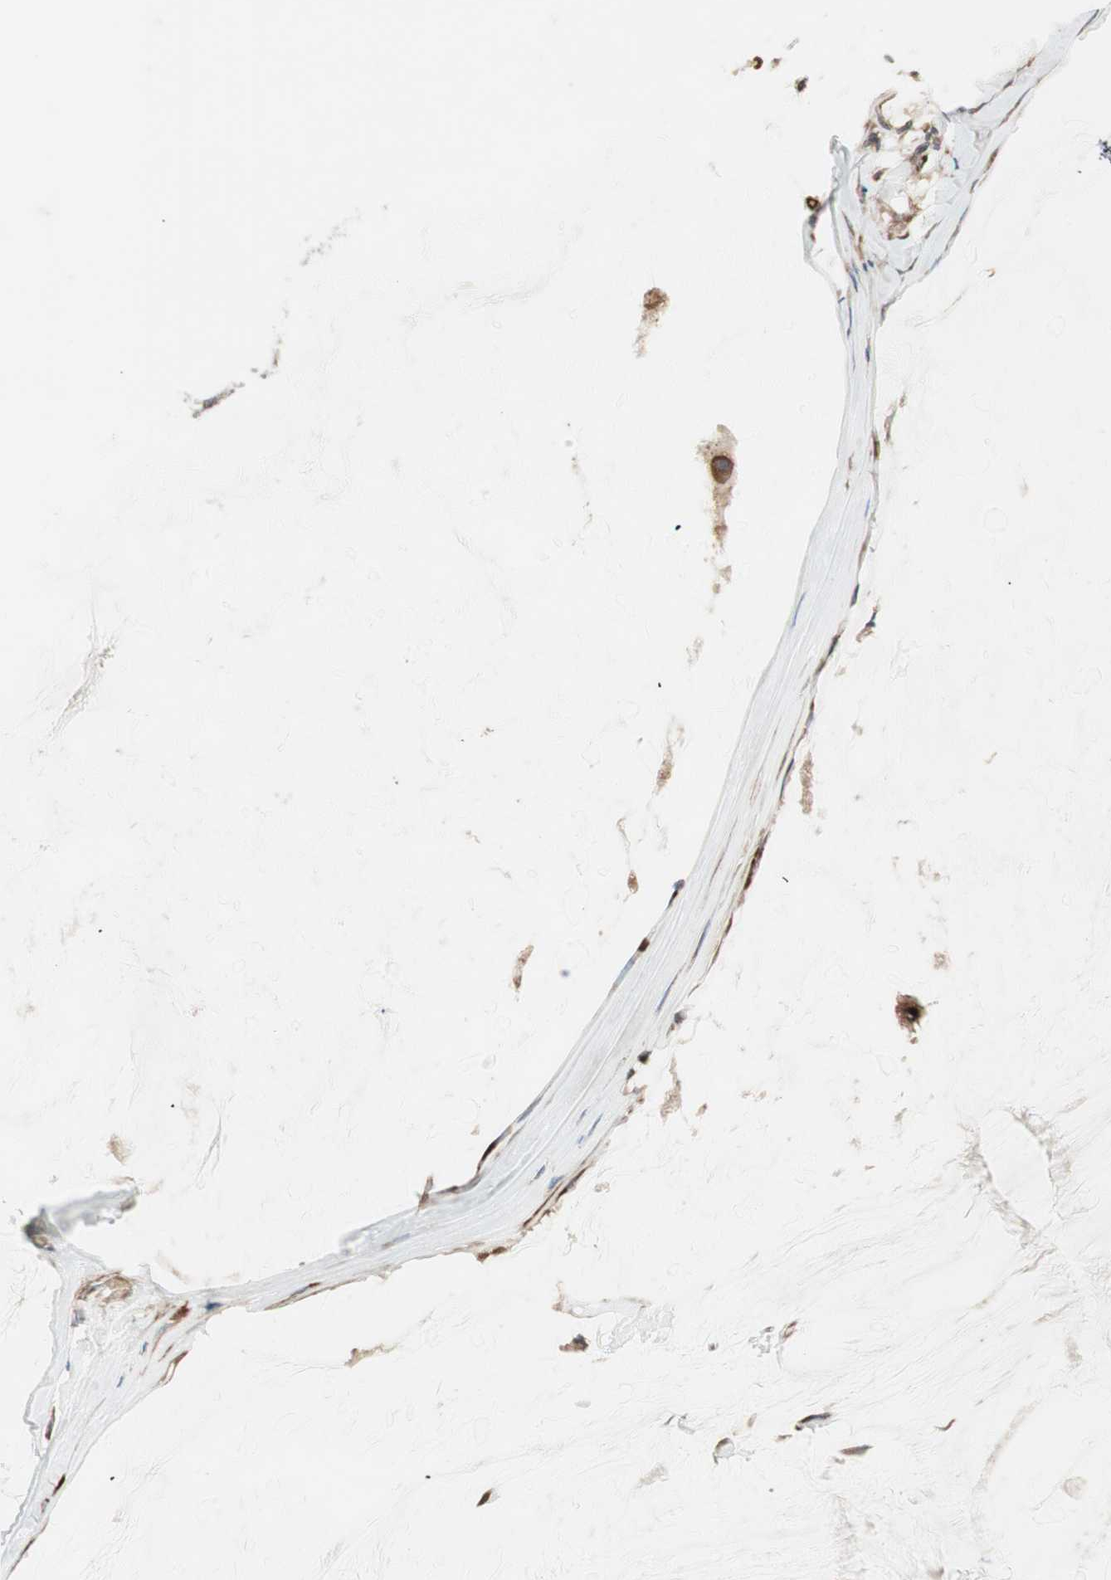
{"staining": {"intensity": "strong", "quantity": ">75%", "location": "cytoplasmic/membranous"}, "tissue": "ovarian cancer", "cell_type": "Tumor cells", "image_type": "cancer", "snomed": [{"axis": "morphology", "description": "Cystadenocarcinoma, mucinous, NOS"}, {"axis": "topography", "description": "Ovary"}], "caption": "Protein analysis of ovarian cancer (mucinous cystadenocarcinoma) tissue displays strong cytoplasmic/membranous expression in about >75% of tumor cells. The staining is performed using DAB (3,3'-diaminobenzidine) brown chromogen to label protein expression. The nuclei are counter-stained blue using hematoxylin.", "gene": "PPP2R5E", "patient": {"sex": "female", "age": 39}}